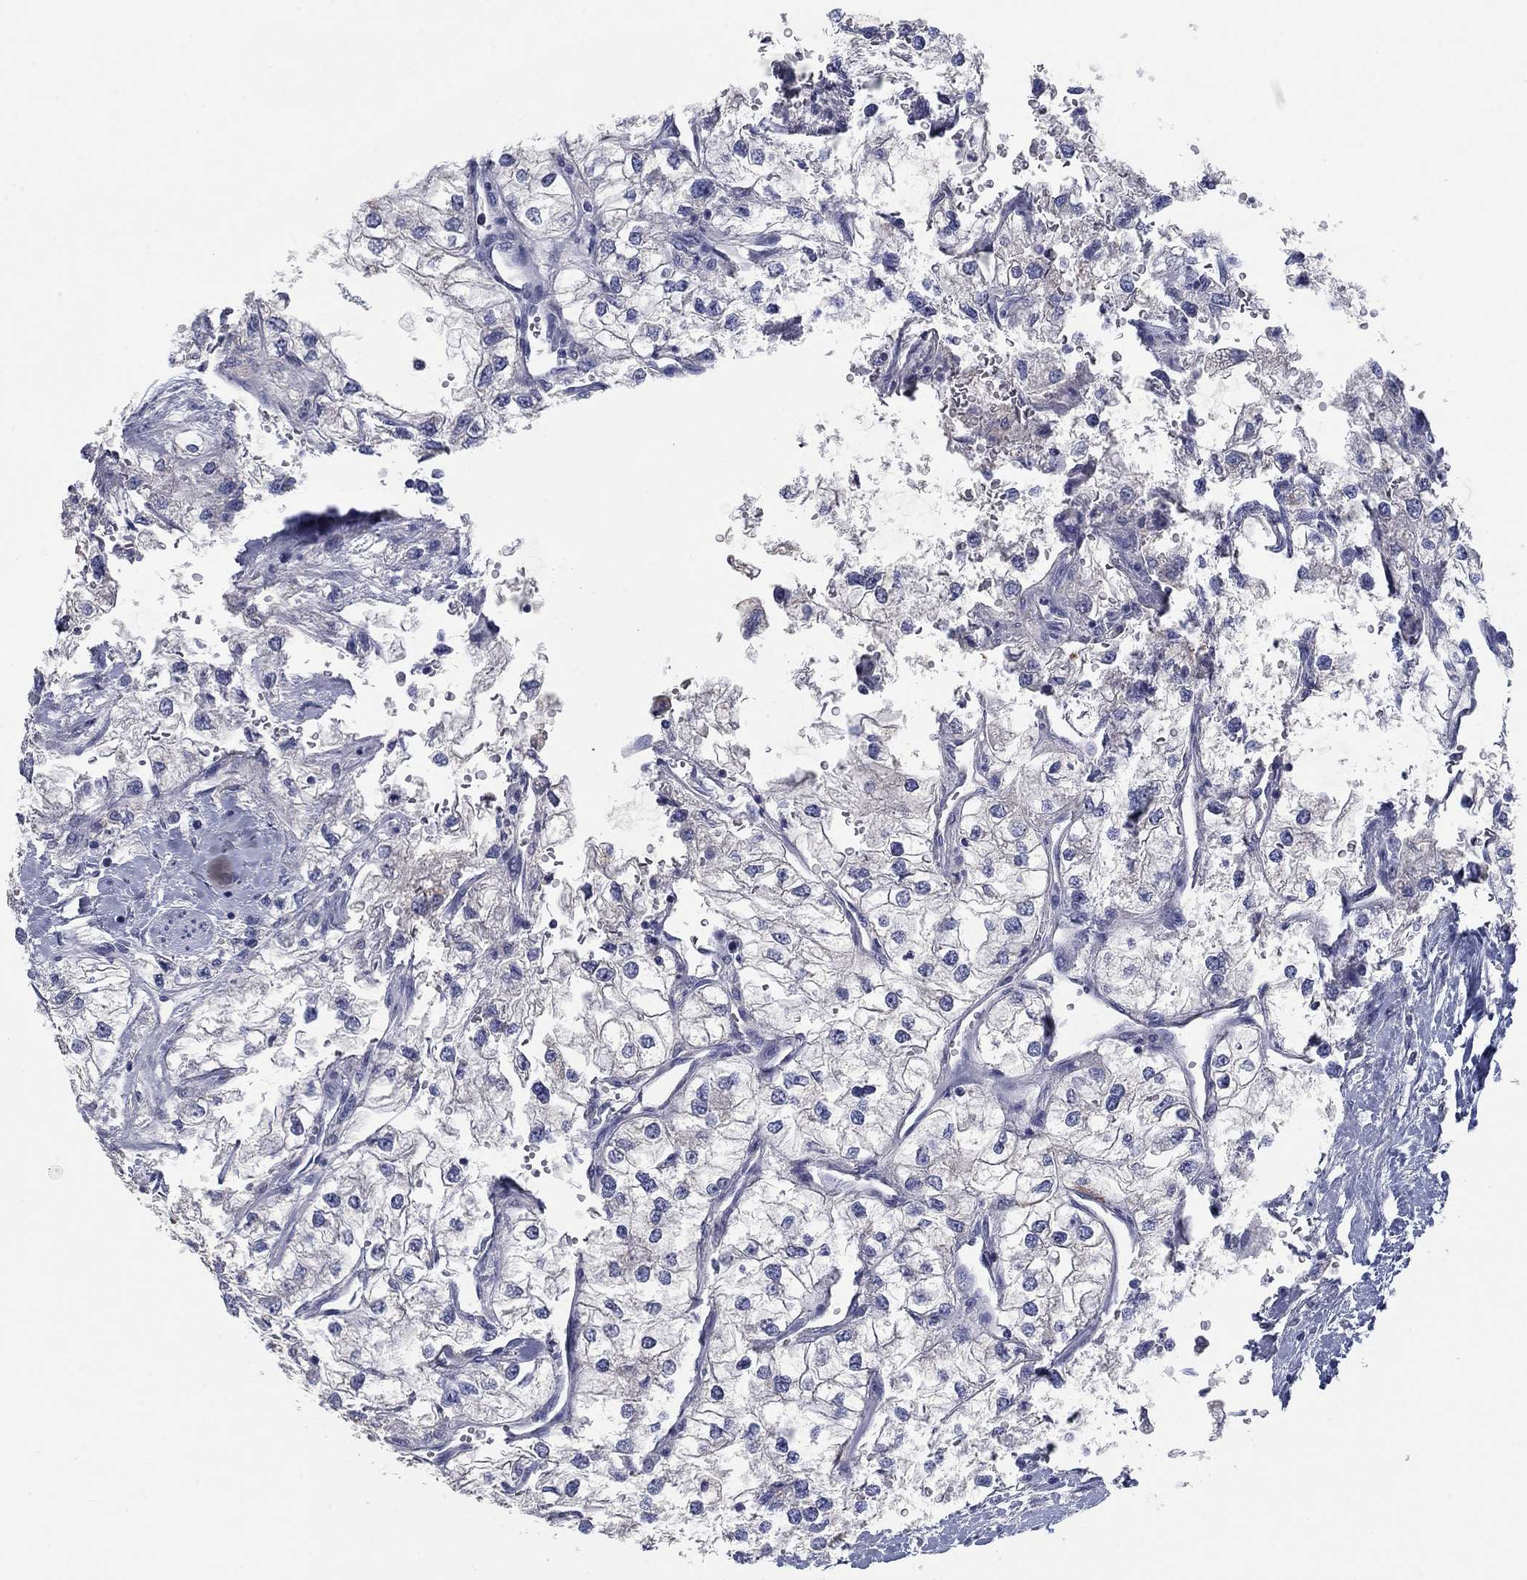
{"staining": {"intensity": "negative", "quantity": "none", "location": "none"}, "tissue": "renal cancer", "cell_type": "Tumor cells", "image_type": "cancer", "snomed": [{"axis": "morphology", "description": "Adenocarcinoma, NOS"}, {"axis": "topography", "description": "Kidney"}], "caption": "This is an IHC histopathology image of renal cancer. There is no expression in tumor cells.", "gene": "APOC3", "patient": {"sex": "male", "age": 59}}